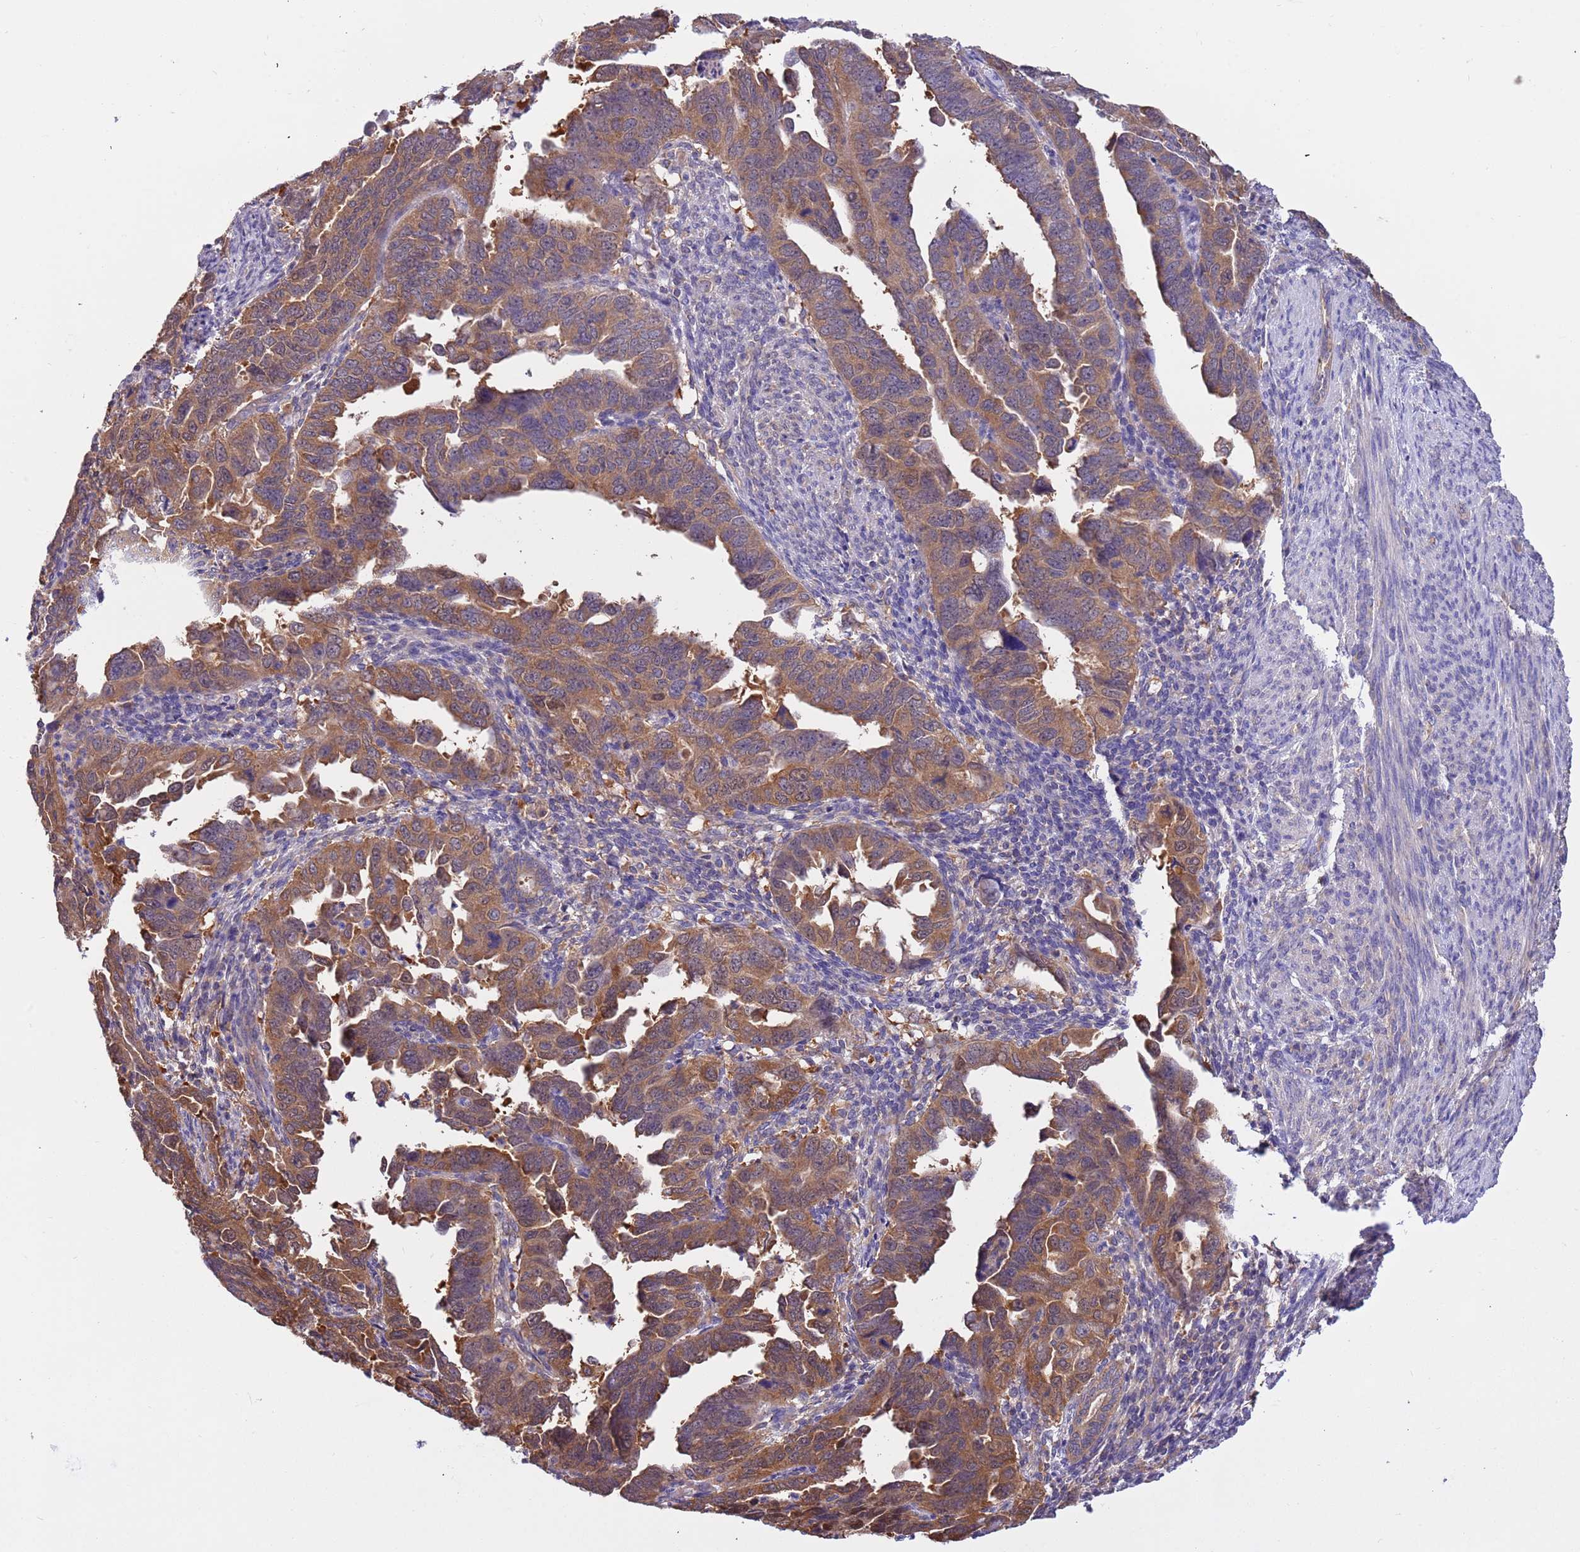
{"staining": {"intensity": "moderate", "quantity": ">75%", "location": "cytoplasmic/membranous"}, "tissue": "endometrial cancer", "cell_type": "Tumor cells", "image_type": "cancer", "snomed": [{"axis": "morphology", "description": "Adenocarcinoma, NOS"}, {"axis": "topography", "description": "Endometrium"}], "caption": "Endometrial cancer stained for a protein demonstrates moderate cytoplasmic/membranous positivity in tumor cells.", "gene": "STIP1", "patient": {"sex": "female", "age": 65}}